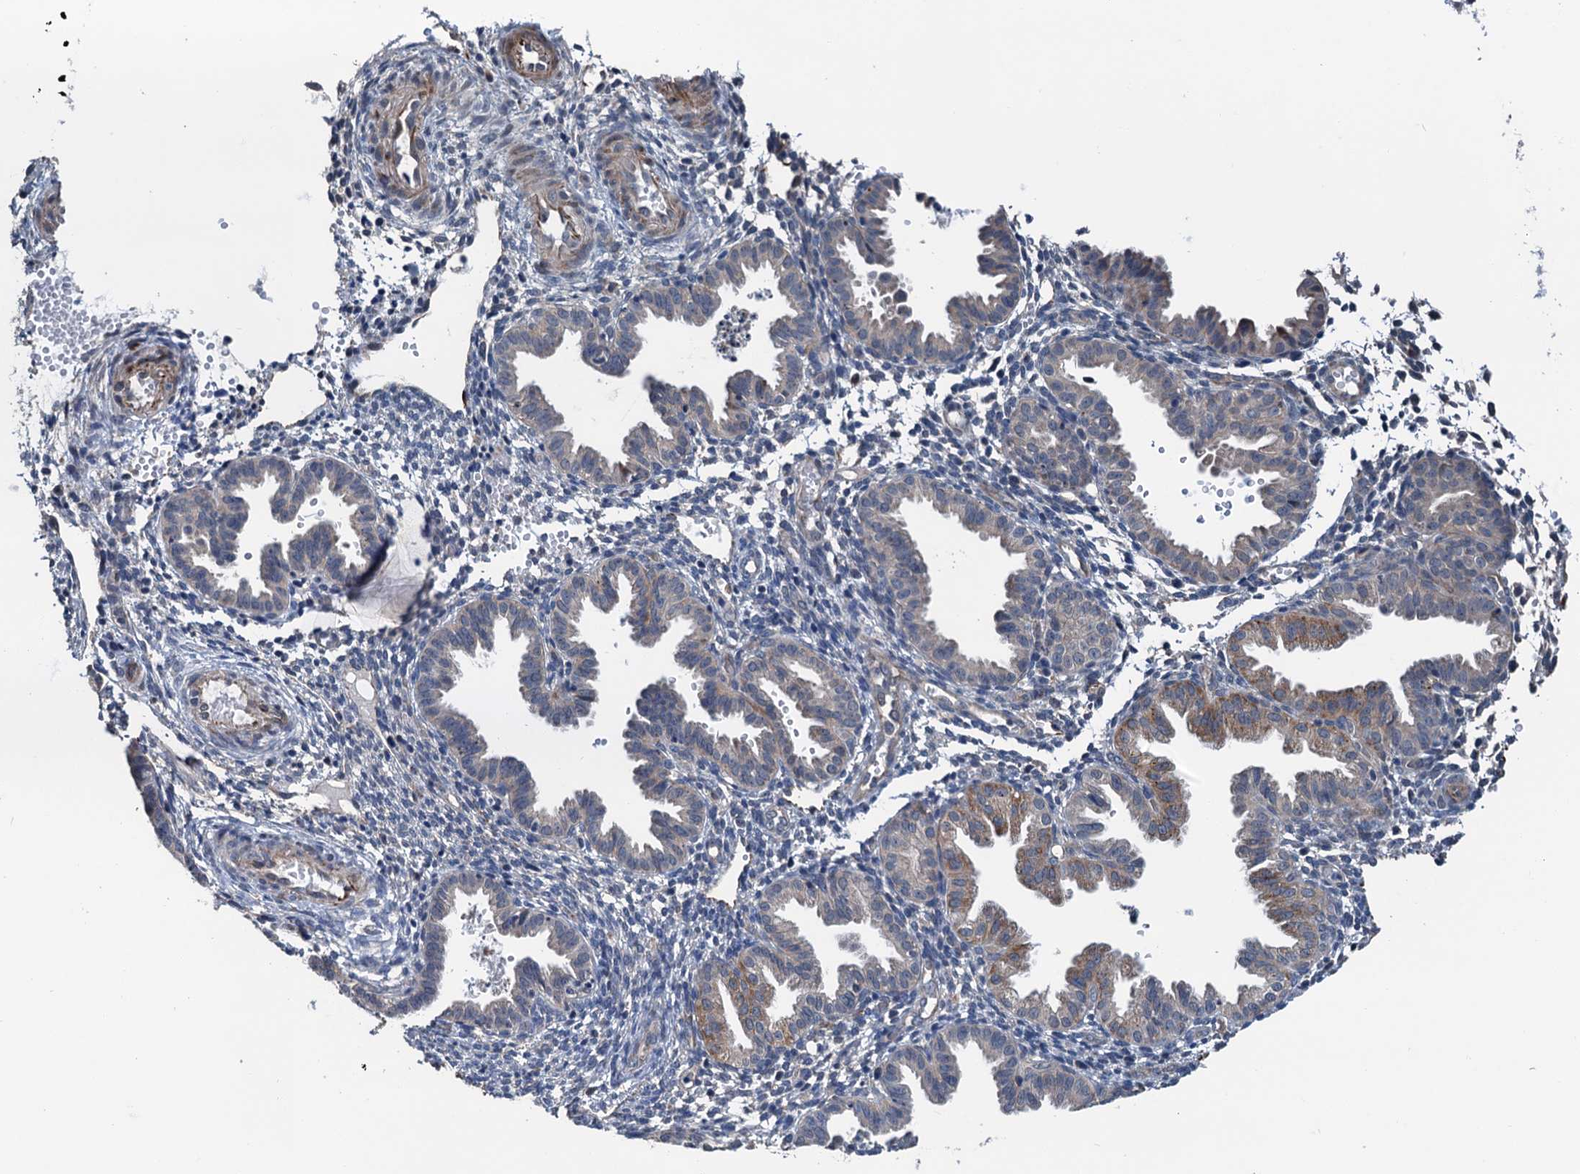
{"staining": {"intensity": "negative", "quantity": "none", "location": "none"}, "tissue": "endometrium", "cell_type": "Cells in endometrial stroma", "image_type": "normal", "snomed": [{"axis": "morphology", "description": "Normal tissue, NOS"}, {"axis": "topography", "description": "Endometrium"}], "caption": "Endometrium stained for a protein using IHC demonstrates no staining cells in endometrial stroma.", "gene": "ELAC1", "patient": {"sex": "female", "age": 33}}